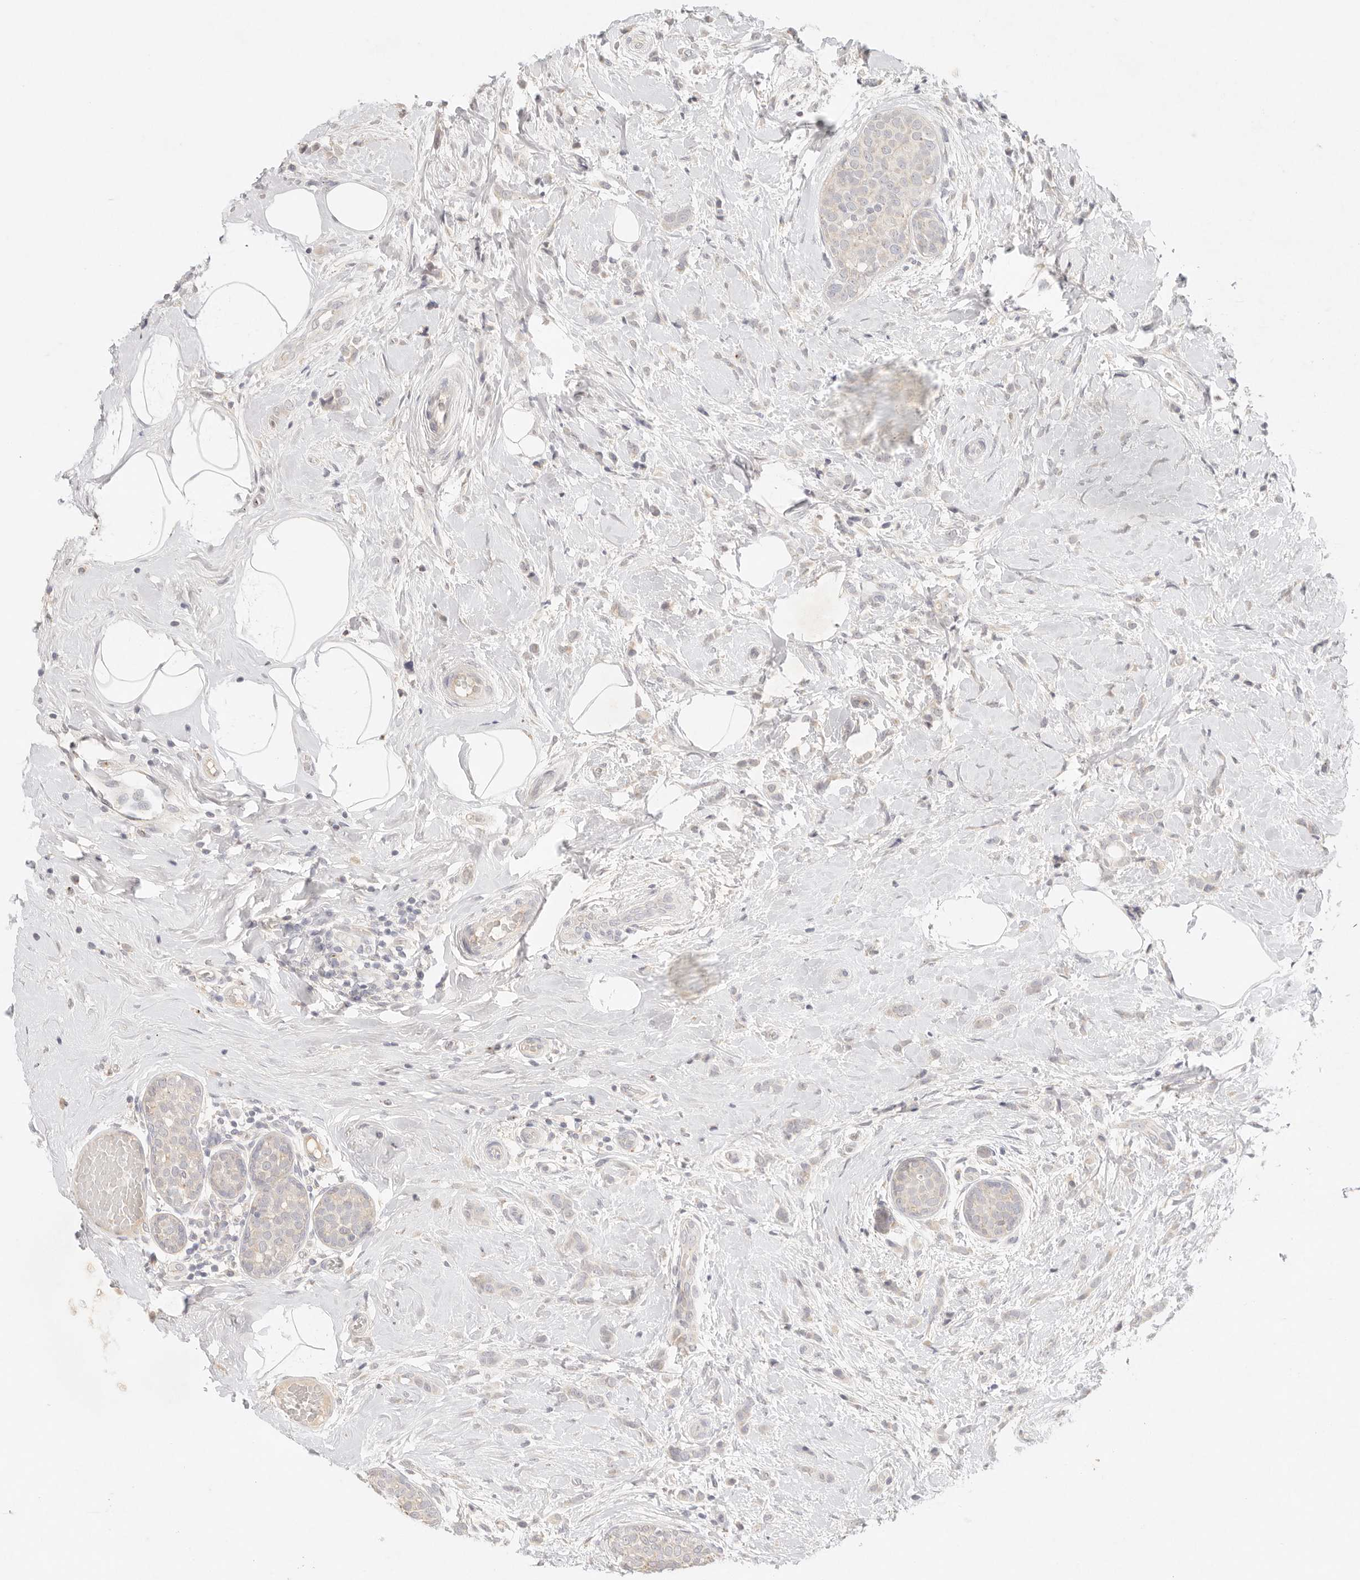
{"staining": {"intensity": "negative", "quantity": "none", "location": "none"}, "tissue": "breast cancer", "cell_type": "Tumor cells", "image_type": "cancer", "snomed": [{"axis": "morphology", "description": "Lobular carcinoma, in situ"}, {"axis": "morphology", "description": "Lobular carcinoma"}, {"axis": "topography", "description": "Breast"}], "caption": "Immunohistochemistry (IHC) image of neoplastic tissue: lobular carcinoma in situ (breast) stained with DAB (3,3'-diaminobenzidine) shows no significant protein positivity in tumor cells. Brightfield microscopy of IHC stained with DAB (3,3'-diaminobenzidine) (brown) and hematoxylin (blue), captured at high magnification.", "gene": "CEP120", "patient": {"sex": "female", "age": 41}}